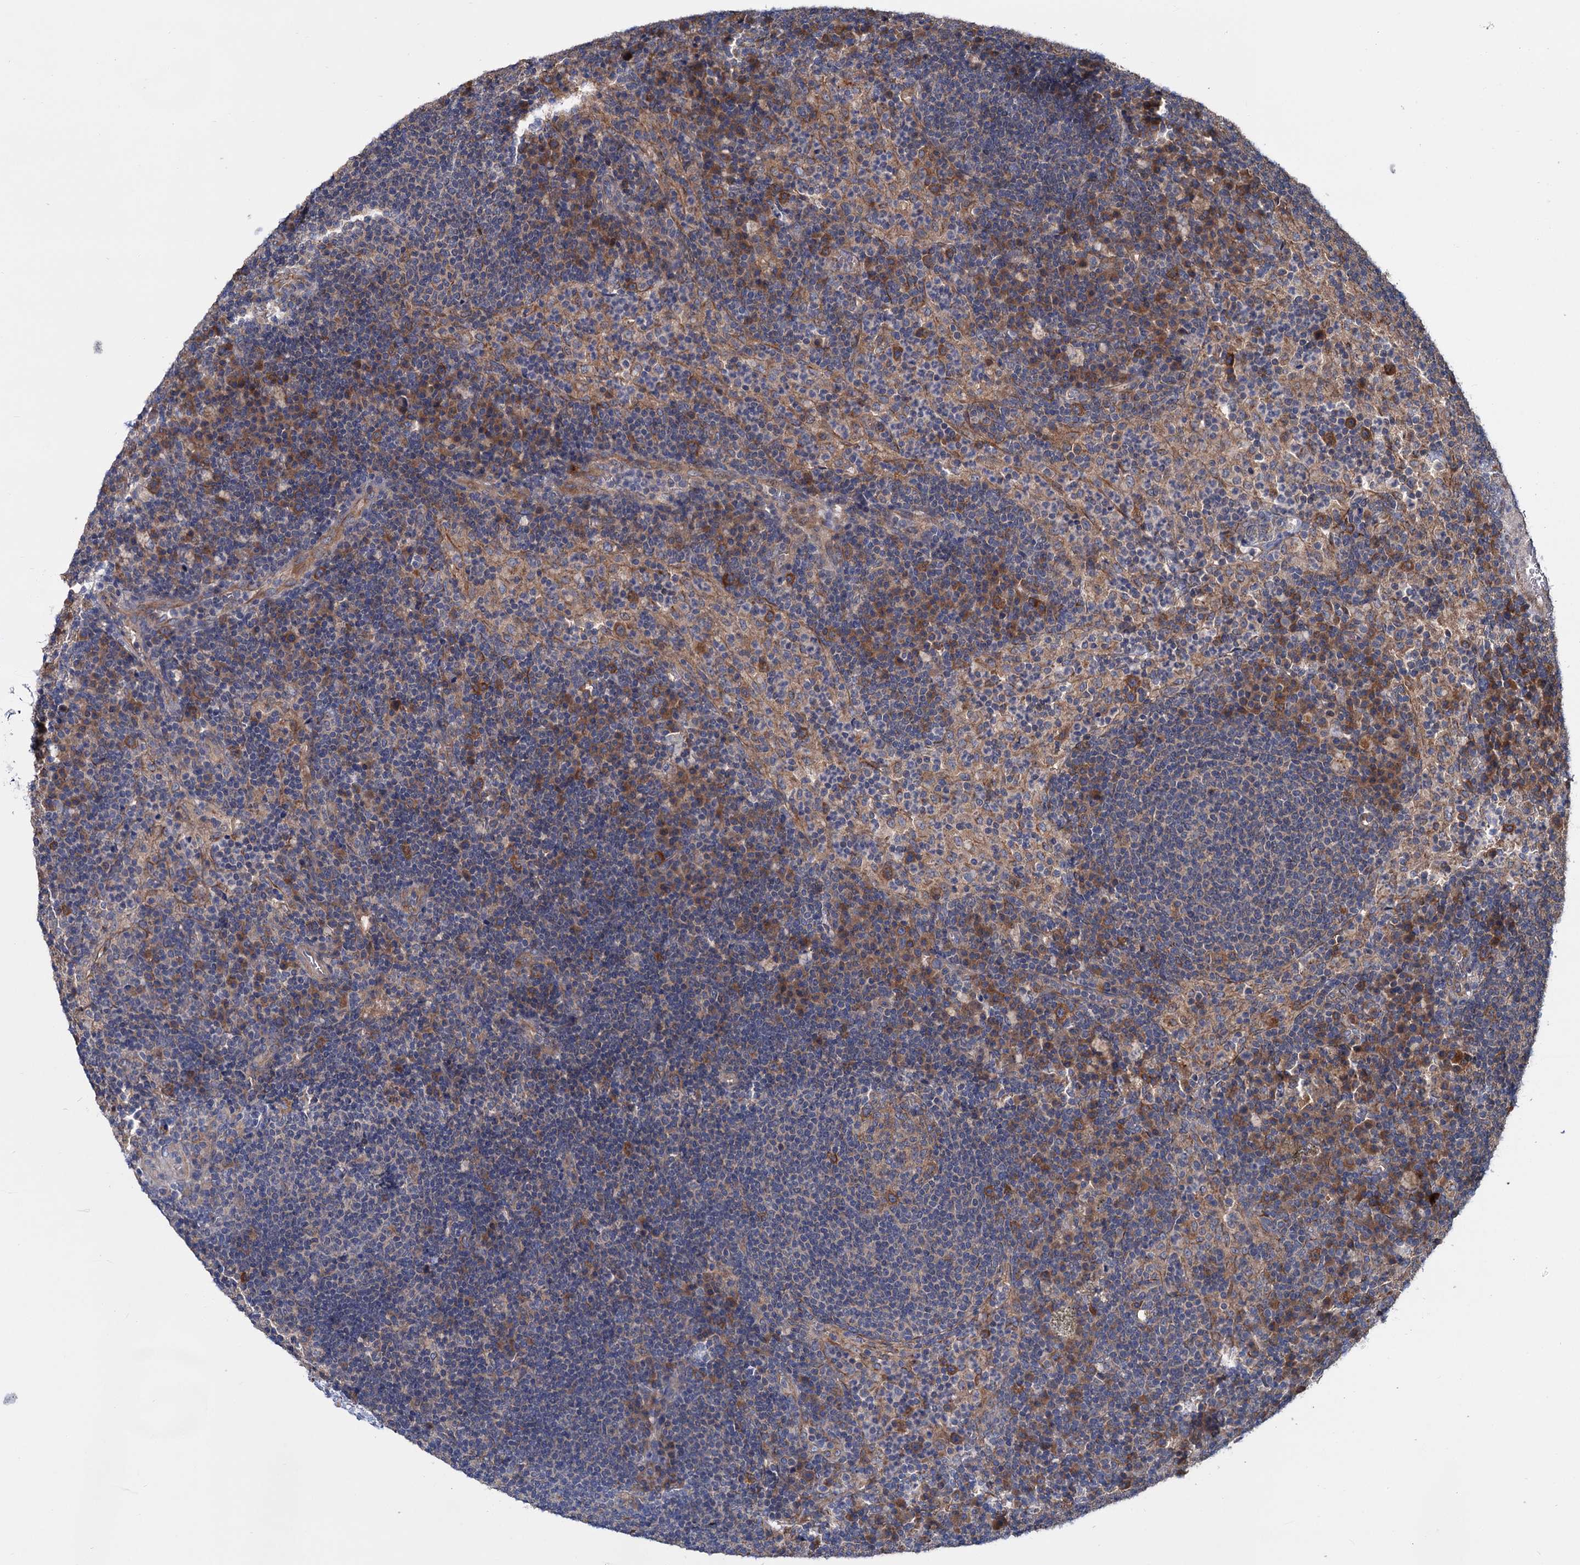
{"staining": {"intensity": "moderate", "quantity": "<25%", "location": "cytoplasmic/membranous"}, "tissue": "lymph node", "cell_type": "Germinal center cells", "image_type": "normal", "snomed": [{"axis": "morphology", "description": "Normal tissue, NOS"}, {"axis": "topography", "description": "Lymph node"}], "caption": "High-power microscopy captured an immunohistochemistry (IHC) micrograph of unremarkable lymph node, revealing moderate cytoplasmic/membranous expression in approximately <25% of germinal center cells.", "gene": "MTRR", "patient": {"sex": "female", "age": 70}}